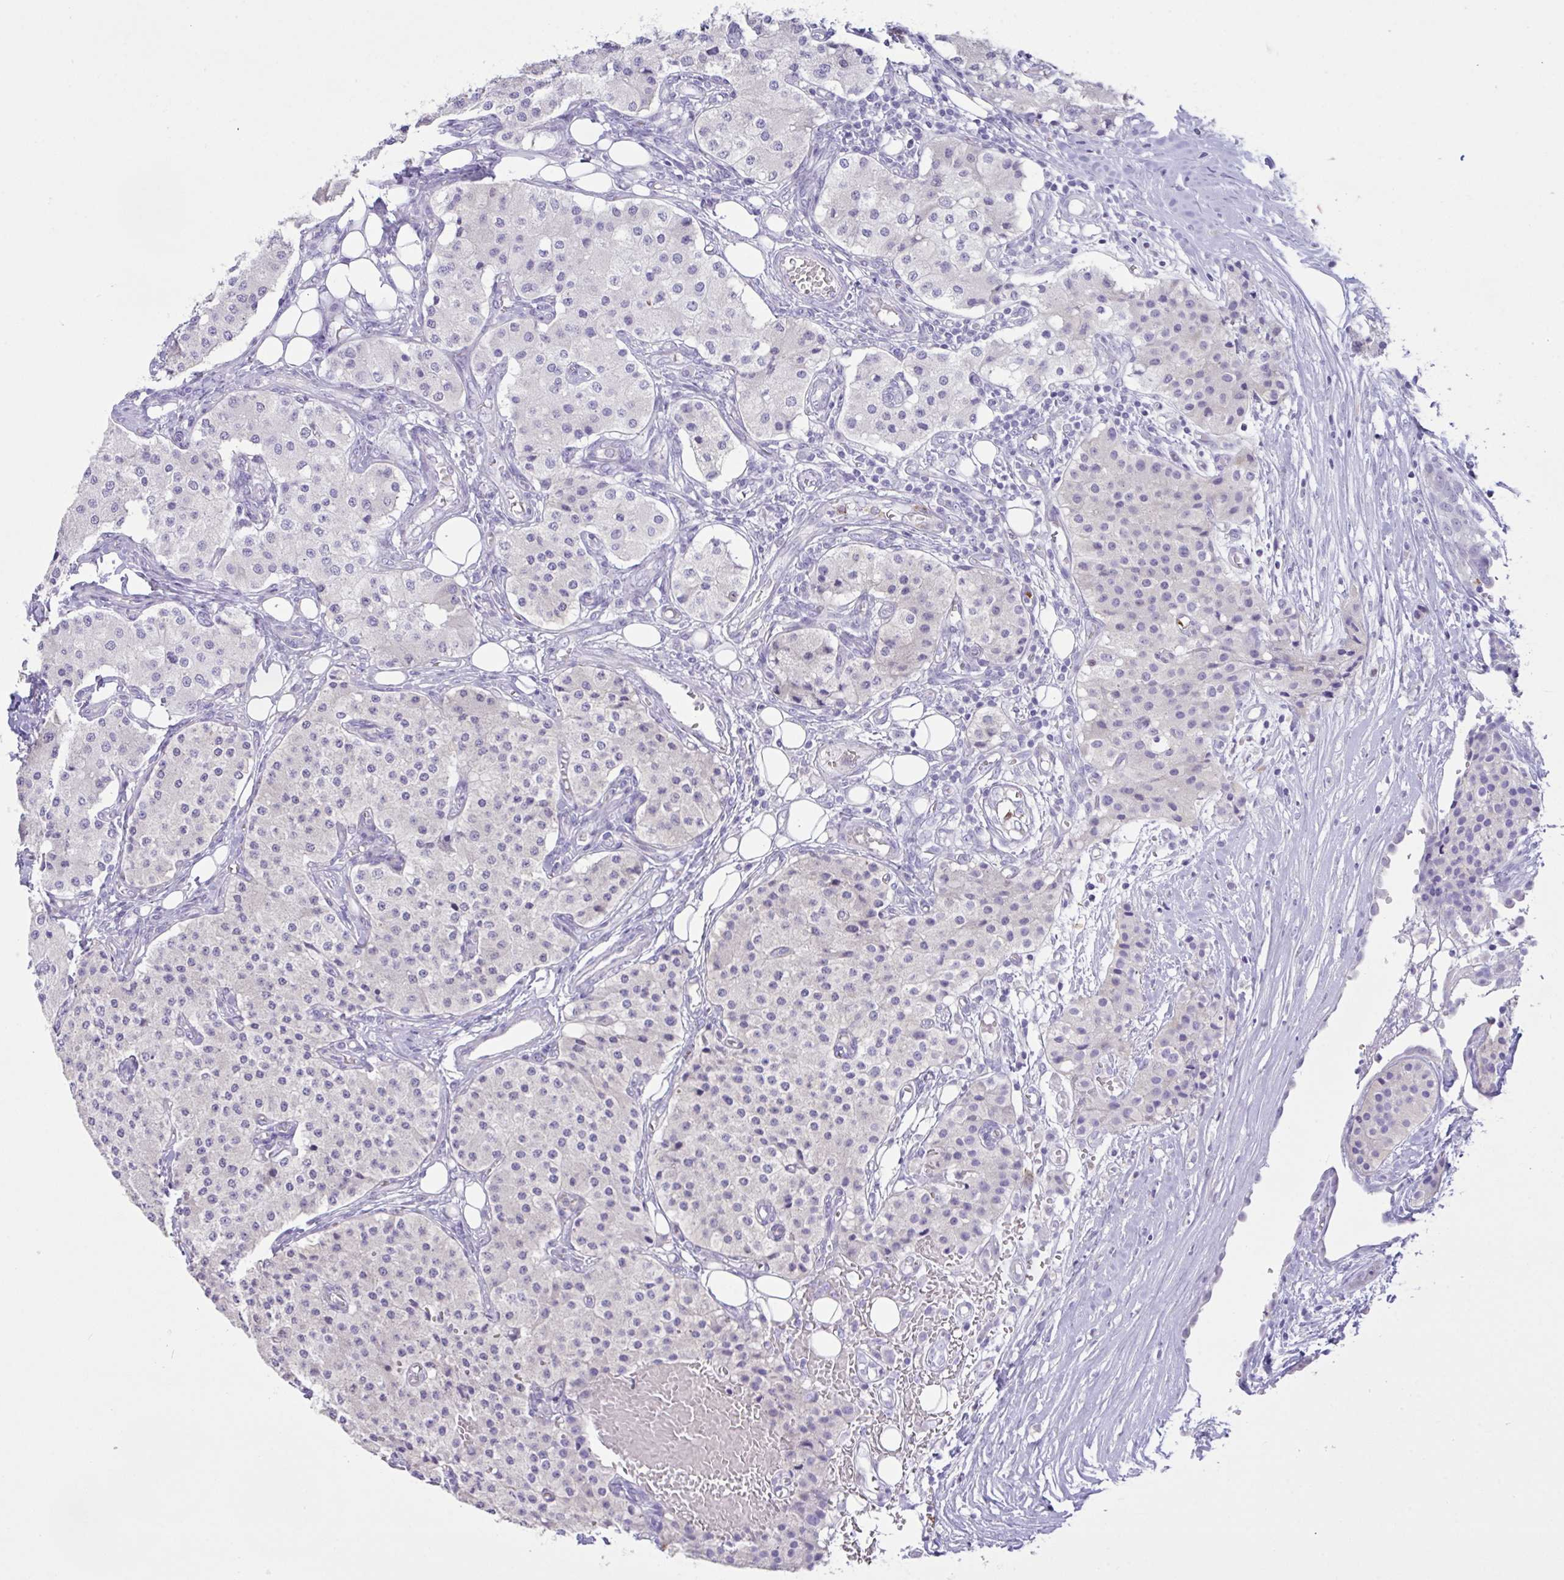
{"staining": {"intensity": "negative", "quantity": "none", "location": "none"}, "tissue": "carcinoid", "cell_type": "Tumor cells", "image_type": "cancer", "snomed": [{"axis": "morphology", "description": "Carcinoid, malignant, NOS"}, {"axis": "topography", "description": "Colon"}], "caption": "Immunohistochemistry (IHC) image of malignant carcinoid stained for a protein (brown), which exhibits no staining in tumor cells.", "gene": "CST11", "patient": {"sex": "female", "age": 52}}